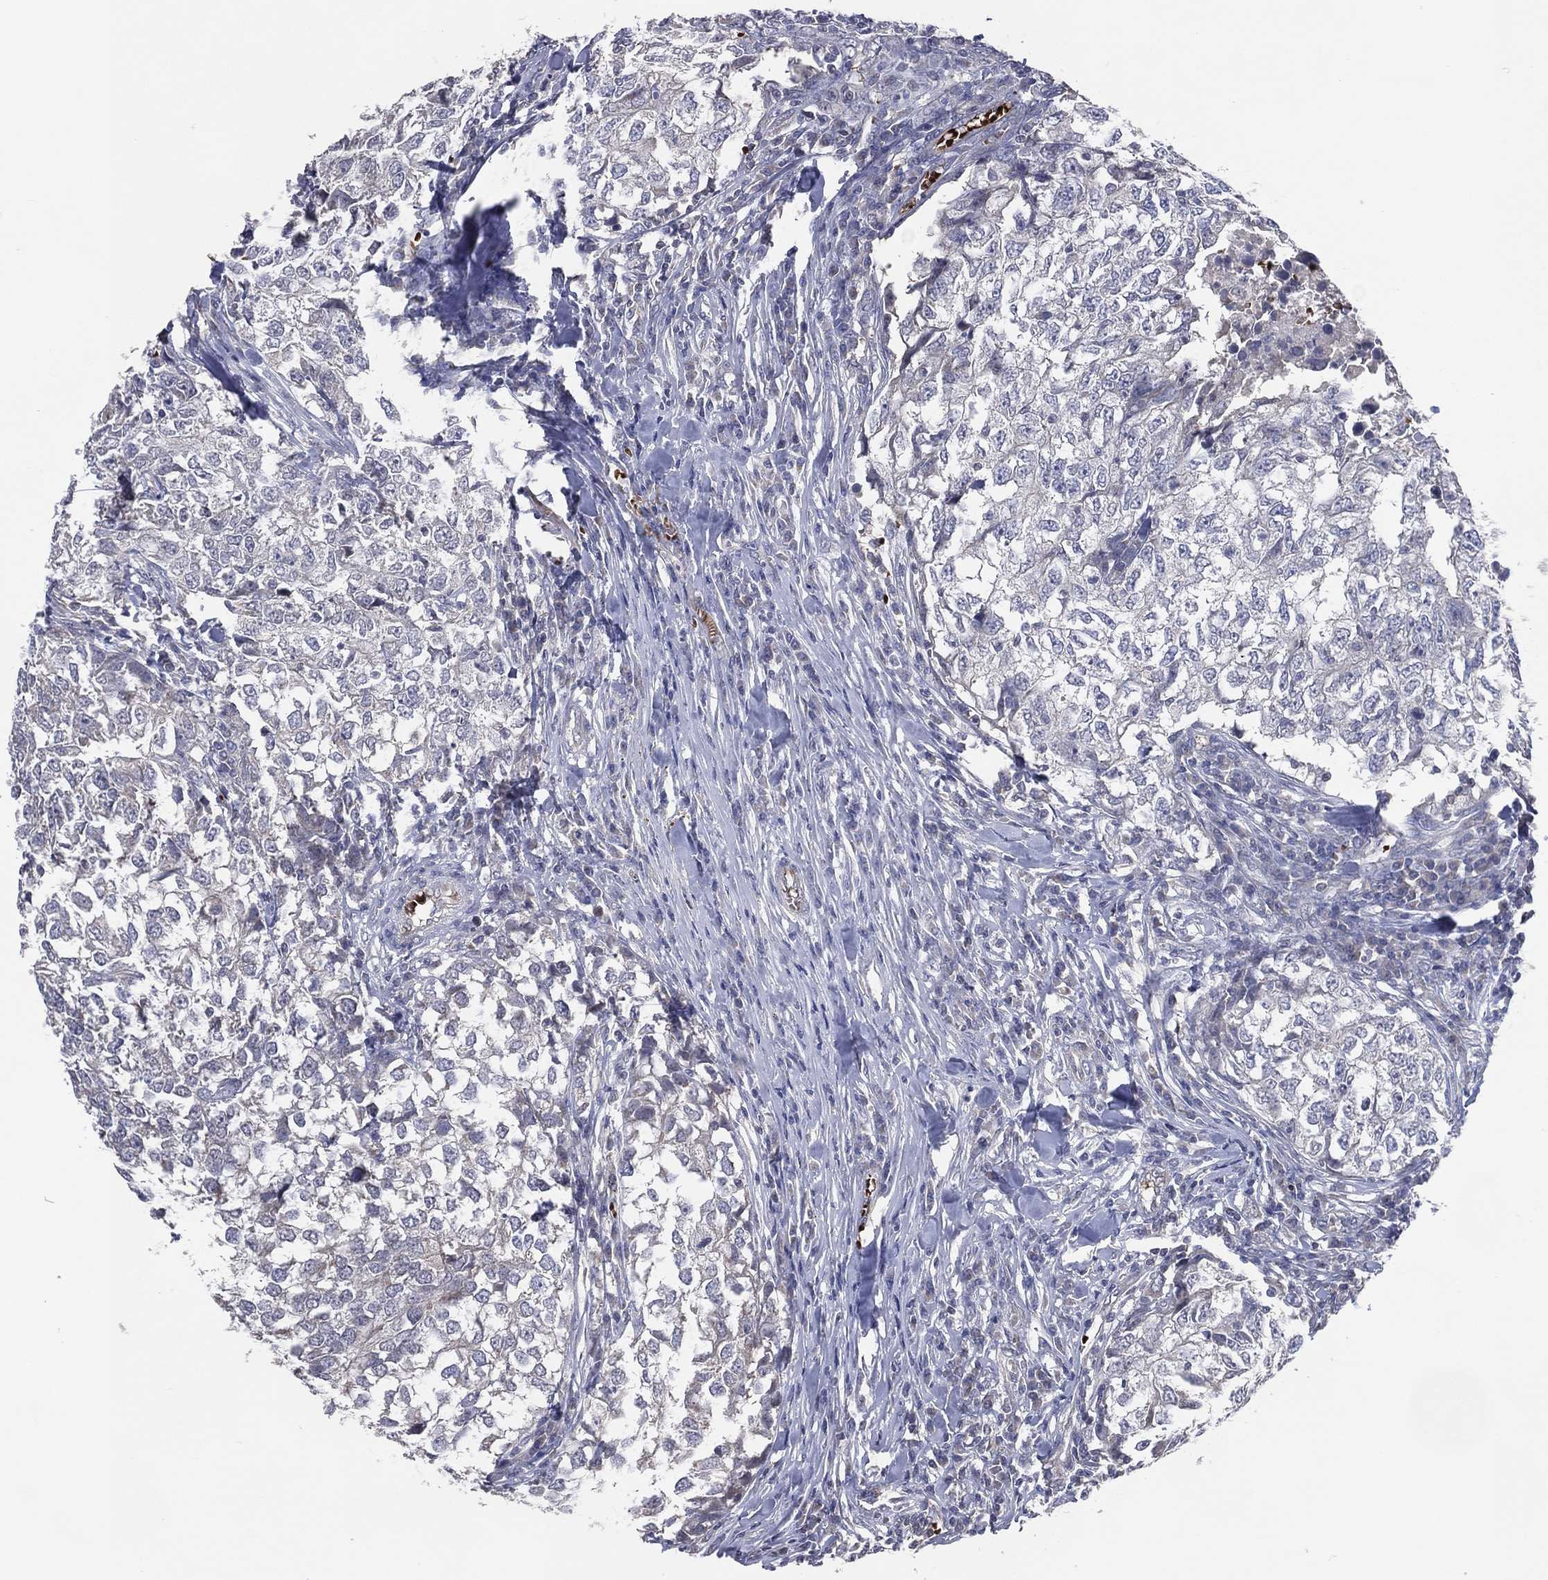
{"staining": {"intensity": "negative", "quantity": "none", "location": "none"}, "tissue": "breast cancer", "cell_type": "Tumor cells", "image_type": "cancer", "snomed": [{"axis": "morphology", "description": "Duct carcinoma"}, {"axis": "topography", "description": "Breast"}], "caption": "Breast infiltrating ductal carcinoma was stained to show a protein in brown. There is no significant positivity in tumor cells.", "gene": "DNAH7", "patient": {"sex": "female", "age": 30}}